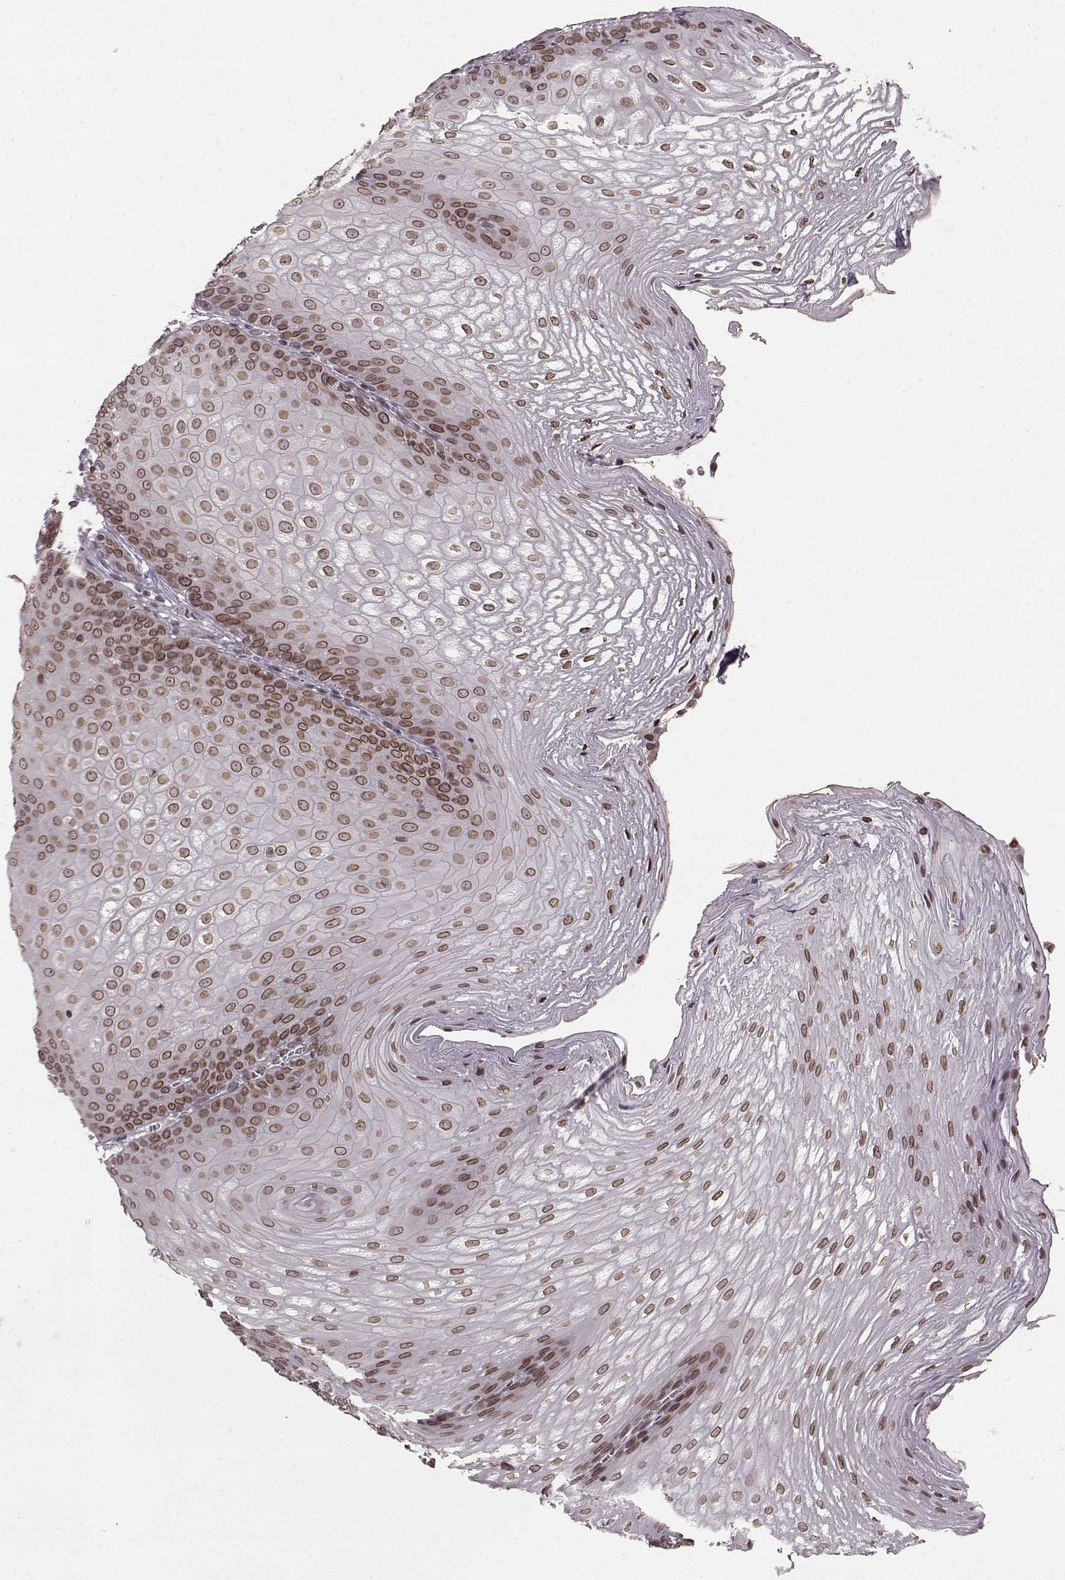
{"staining": {"intensity": "moderate", "quantity": ">75%", "location": "cytoplasmic/membranous,nuclear"}, "tissue": "esophagus", "cell_type": "Squamous epithelial cells", "image_type": "normal", "snomed": [{"axis": "morphology", "description": "Normal tissue, NOS"}, {"axis": "topography", "description": "Esophagus"}], "caption": "Protein expression analysis of normal esophagus demonstrates moderate cytoplasmic/membranous,nuclear staining in about >75% of squamous epithelial cells.", "gene": "DCAF12", "patient": {"sex": "male", "age": 72}}